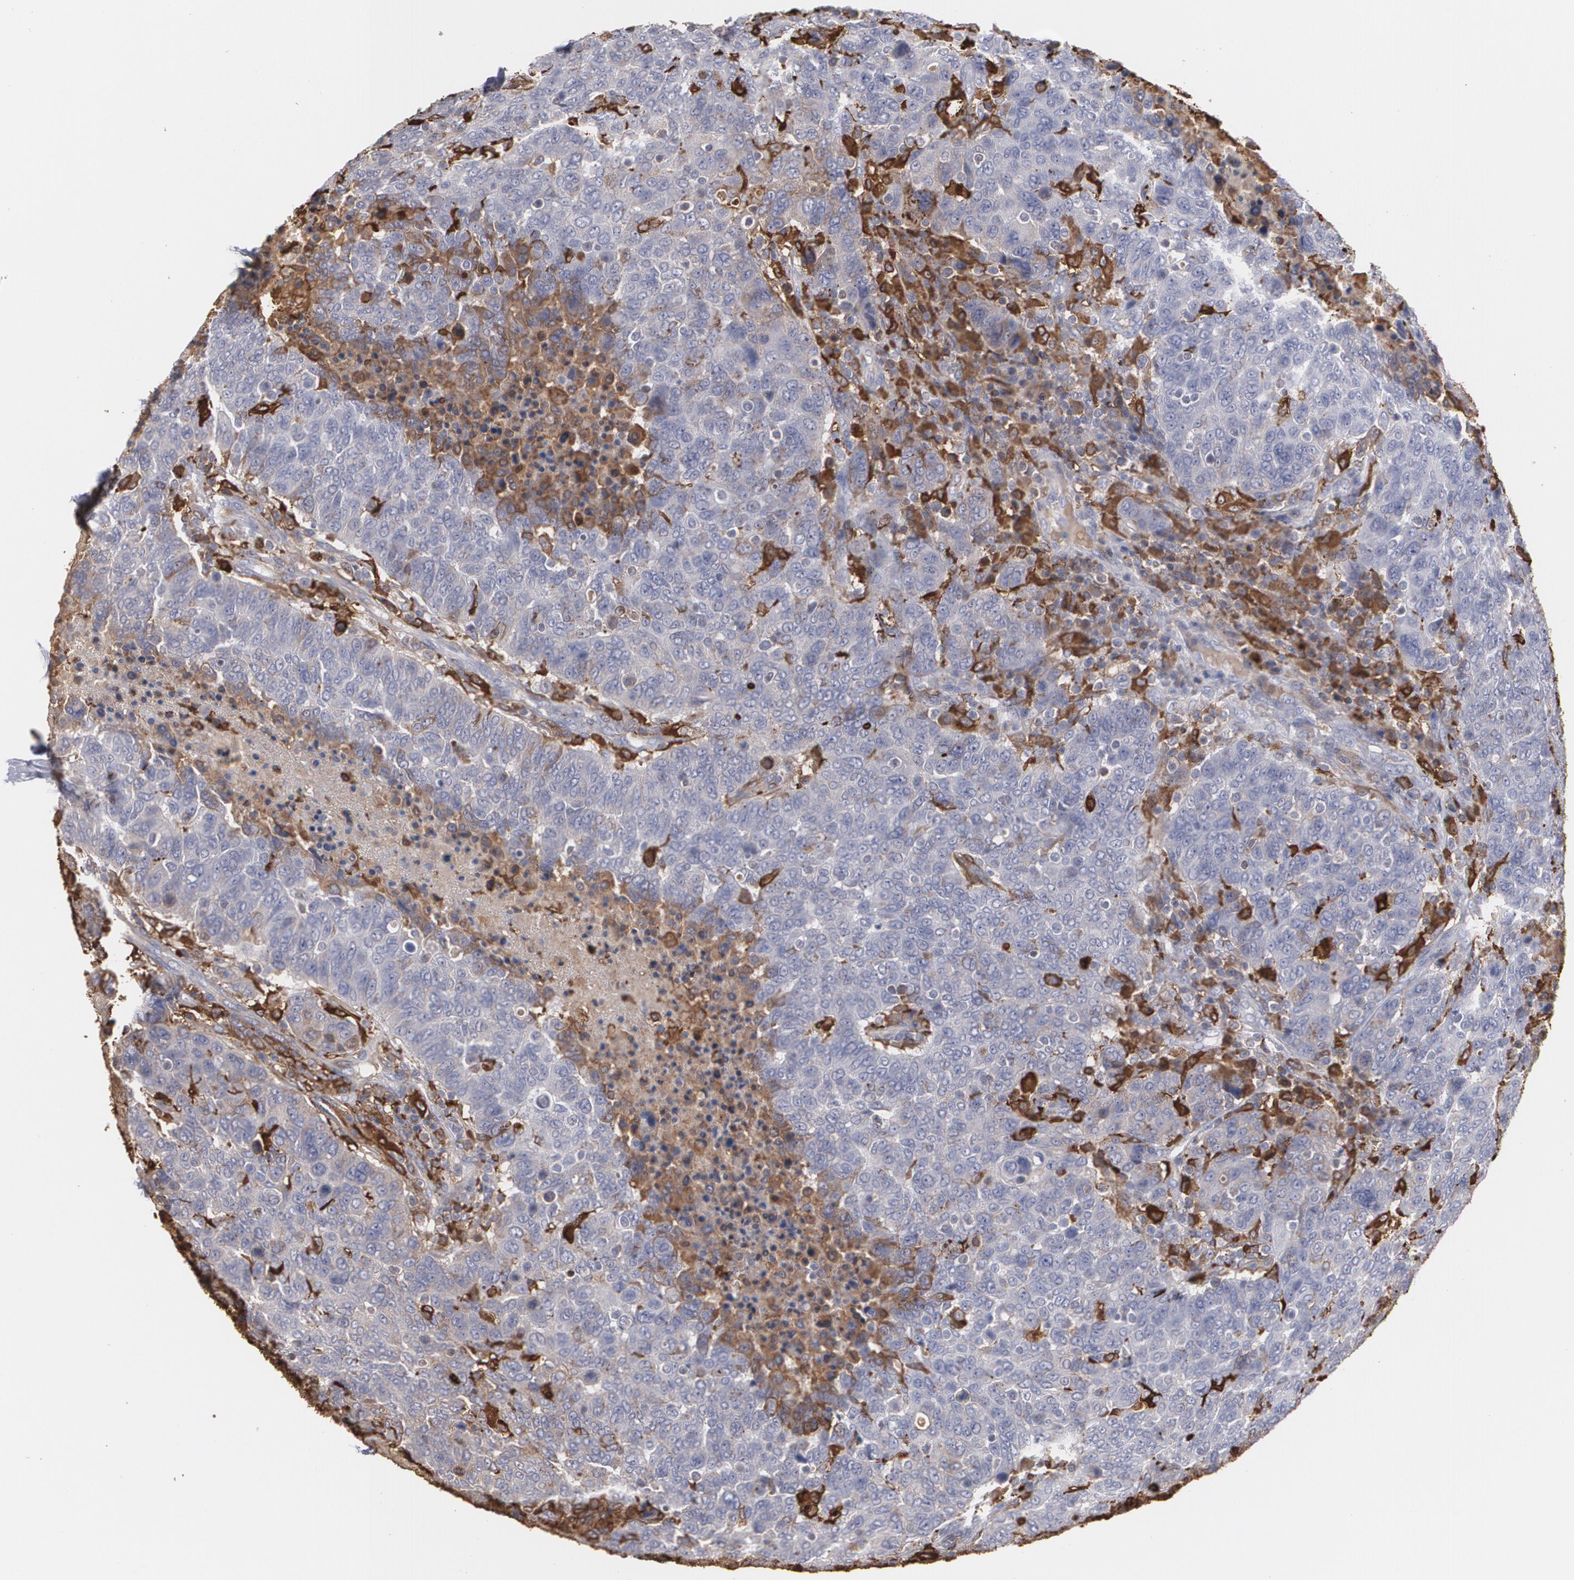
{"staining": {"intensity": "negative", "quantity": "none", "location": "none"}, "tissue": "breast cancer", "cell_type": "Tumor cells", "image_type": "cancer", "snomed": [{"axis": "morphology", "description": "Duct carcinoma"}, {"axis": "topography", "description": "Breast"}], "caption": "The IHC image has no significant positivity in tumor cells of intraductal carcinoma (breast) tissue. (IHC, brightfield microscopy, high magnification).", "gene": "ODC1", "patient": {"sex": "female", "age": 37}}